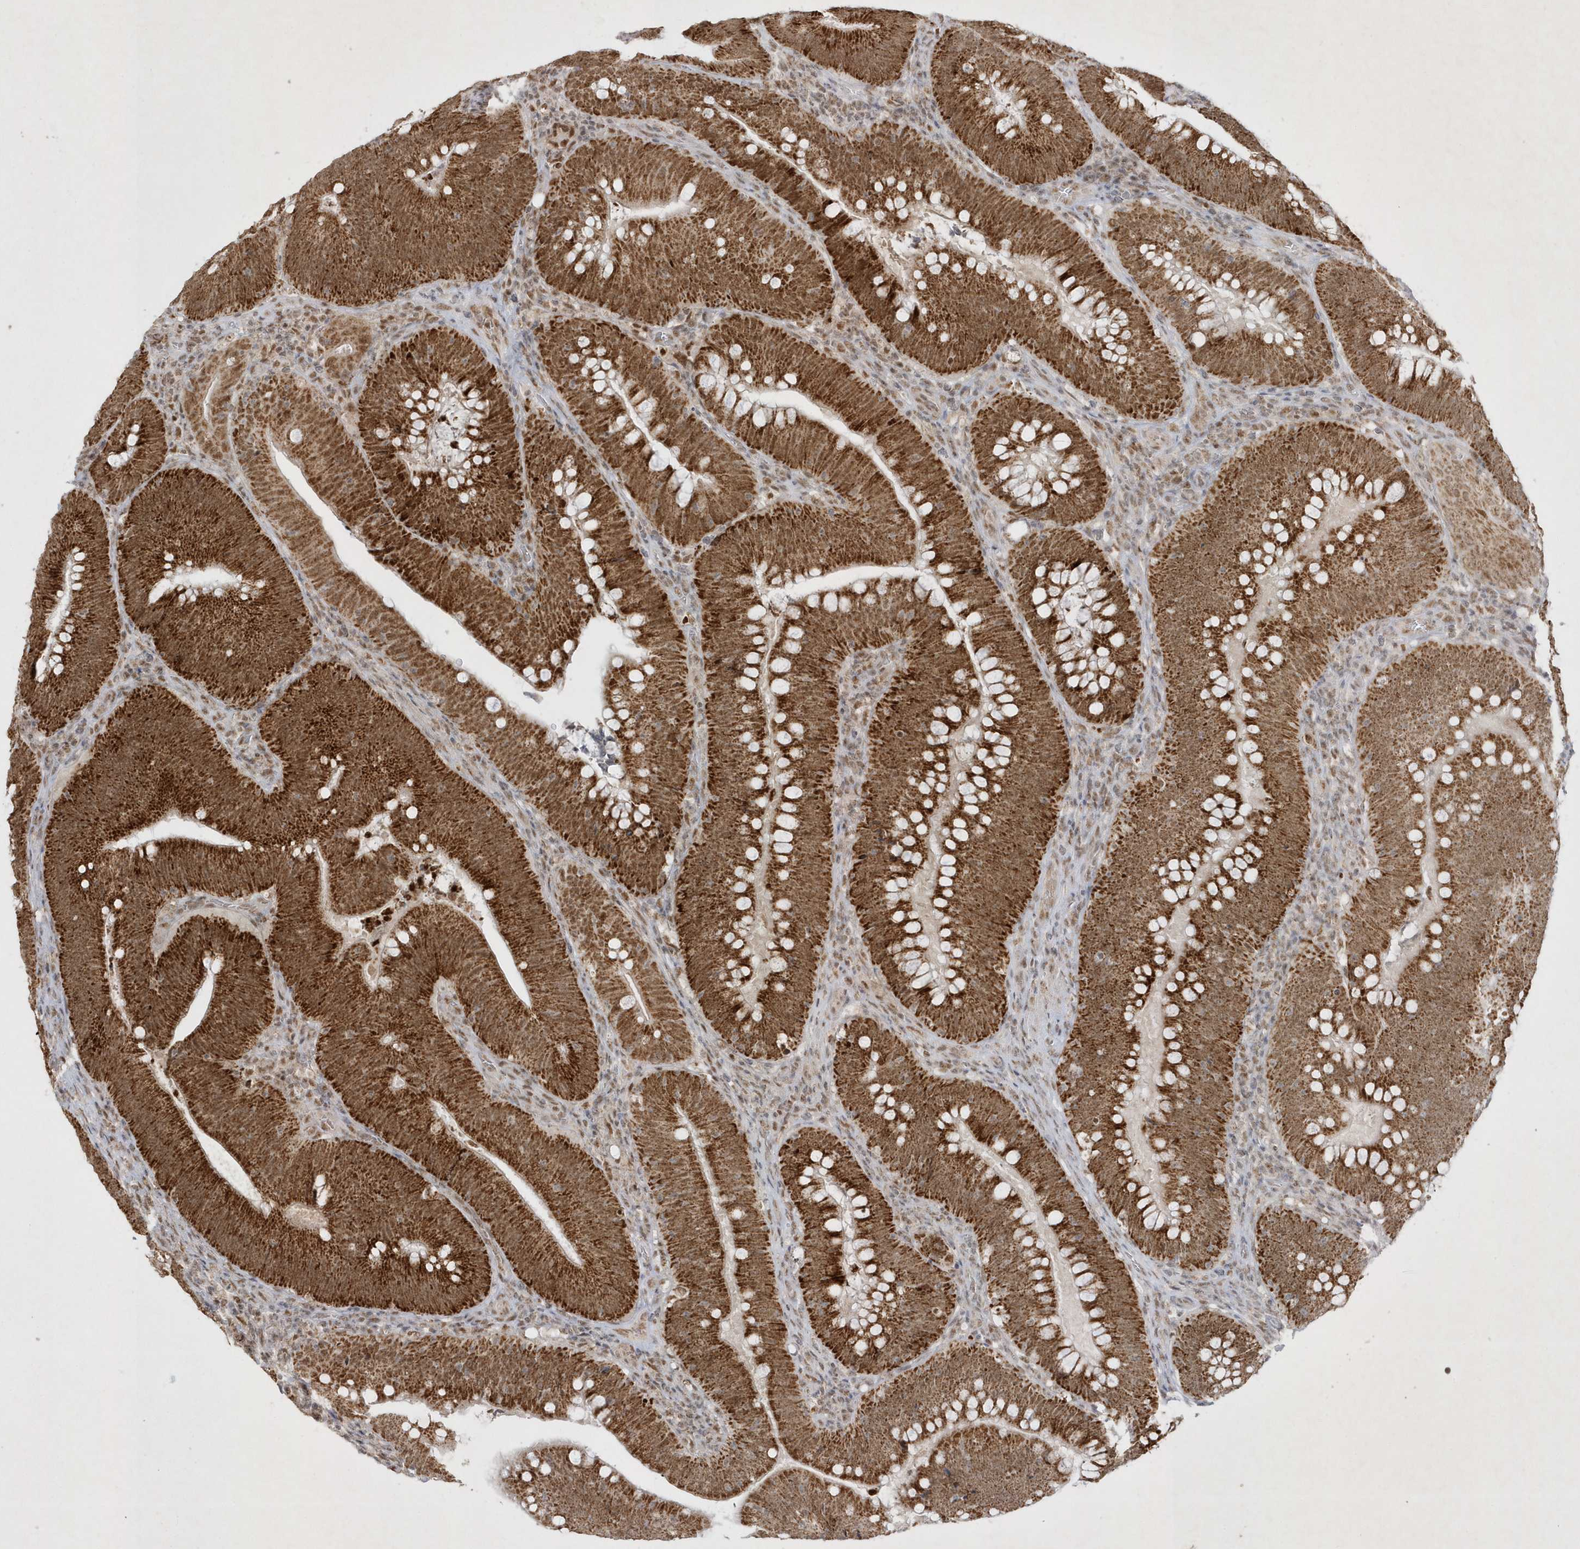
{"staining": {"intensity": "strong", "quantity": ">75%", "location": "cytoplasmic/membranous,nuclear"}, "tissue": "colorectal cancer", "cell_type": "Tumor cells", "image_type": "cancer", "snomed": [{"axis": "morphology", "description": "Normal tissue, NOS"}, {"axis": "topography", "description": "Colon"}], "caption": "Brown immunohistochemical staining in human colorectal cancer displays strong cytoplasmic/membranous and nuclear positivity in approximately >75% of tumor cells.", "gene": "CPSF3", "patient": {"sex": "female", "age": 82}}